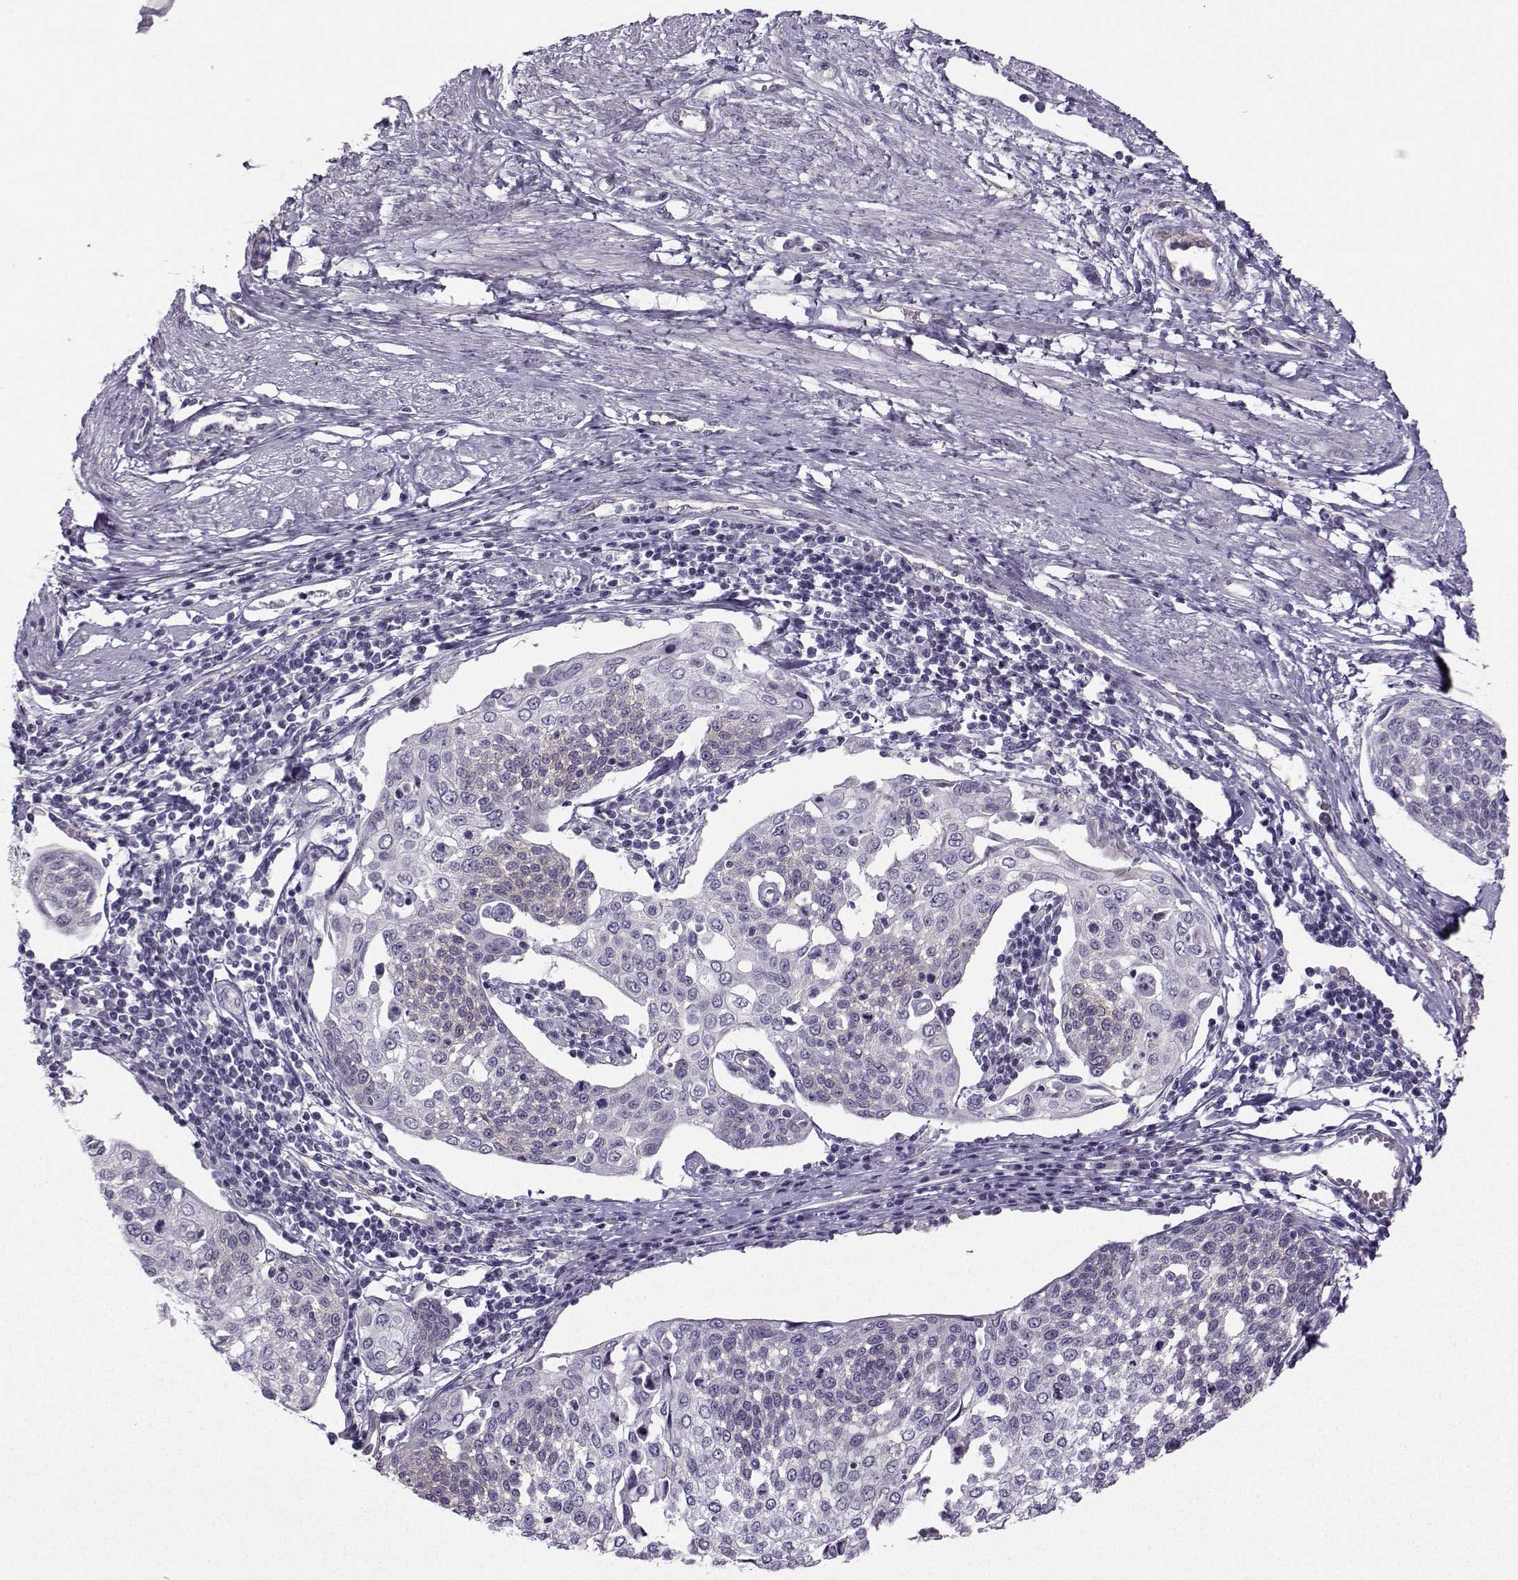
{"staining": {"intensity": "negative", "quantity": "none", "location": "none"}, "tissue": "cervical cancer", "cell_type": "Tumor cells", "image_type": "cancer", "snomed": [{"axis": "morphology", "description": "Squamous cell carcinoma, NOS"}, {"axis": "topography", "description": "Cervix"}], "caption": "High magnification brightfield microscopy of cervical cancer stained with DAB (brown) and counterstained with hematoxylin (blue): tumor cells show no significant positivity.", "gene": "NQO1", "patient": {"sex": "female", "age": 34}}